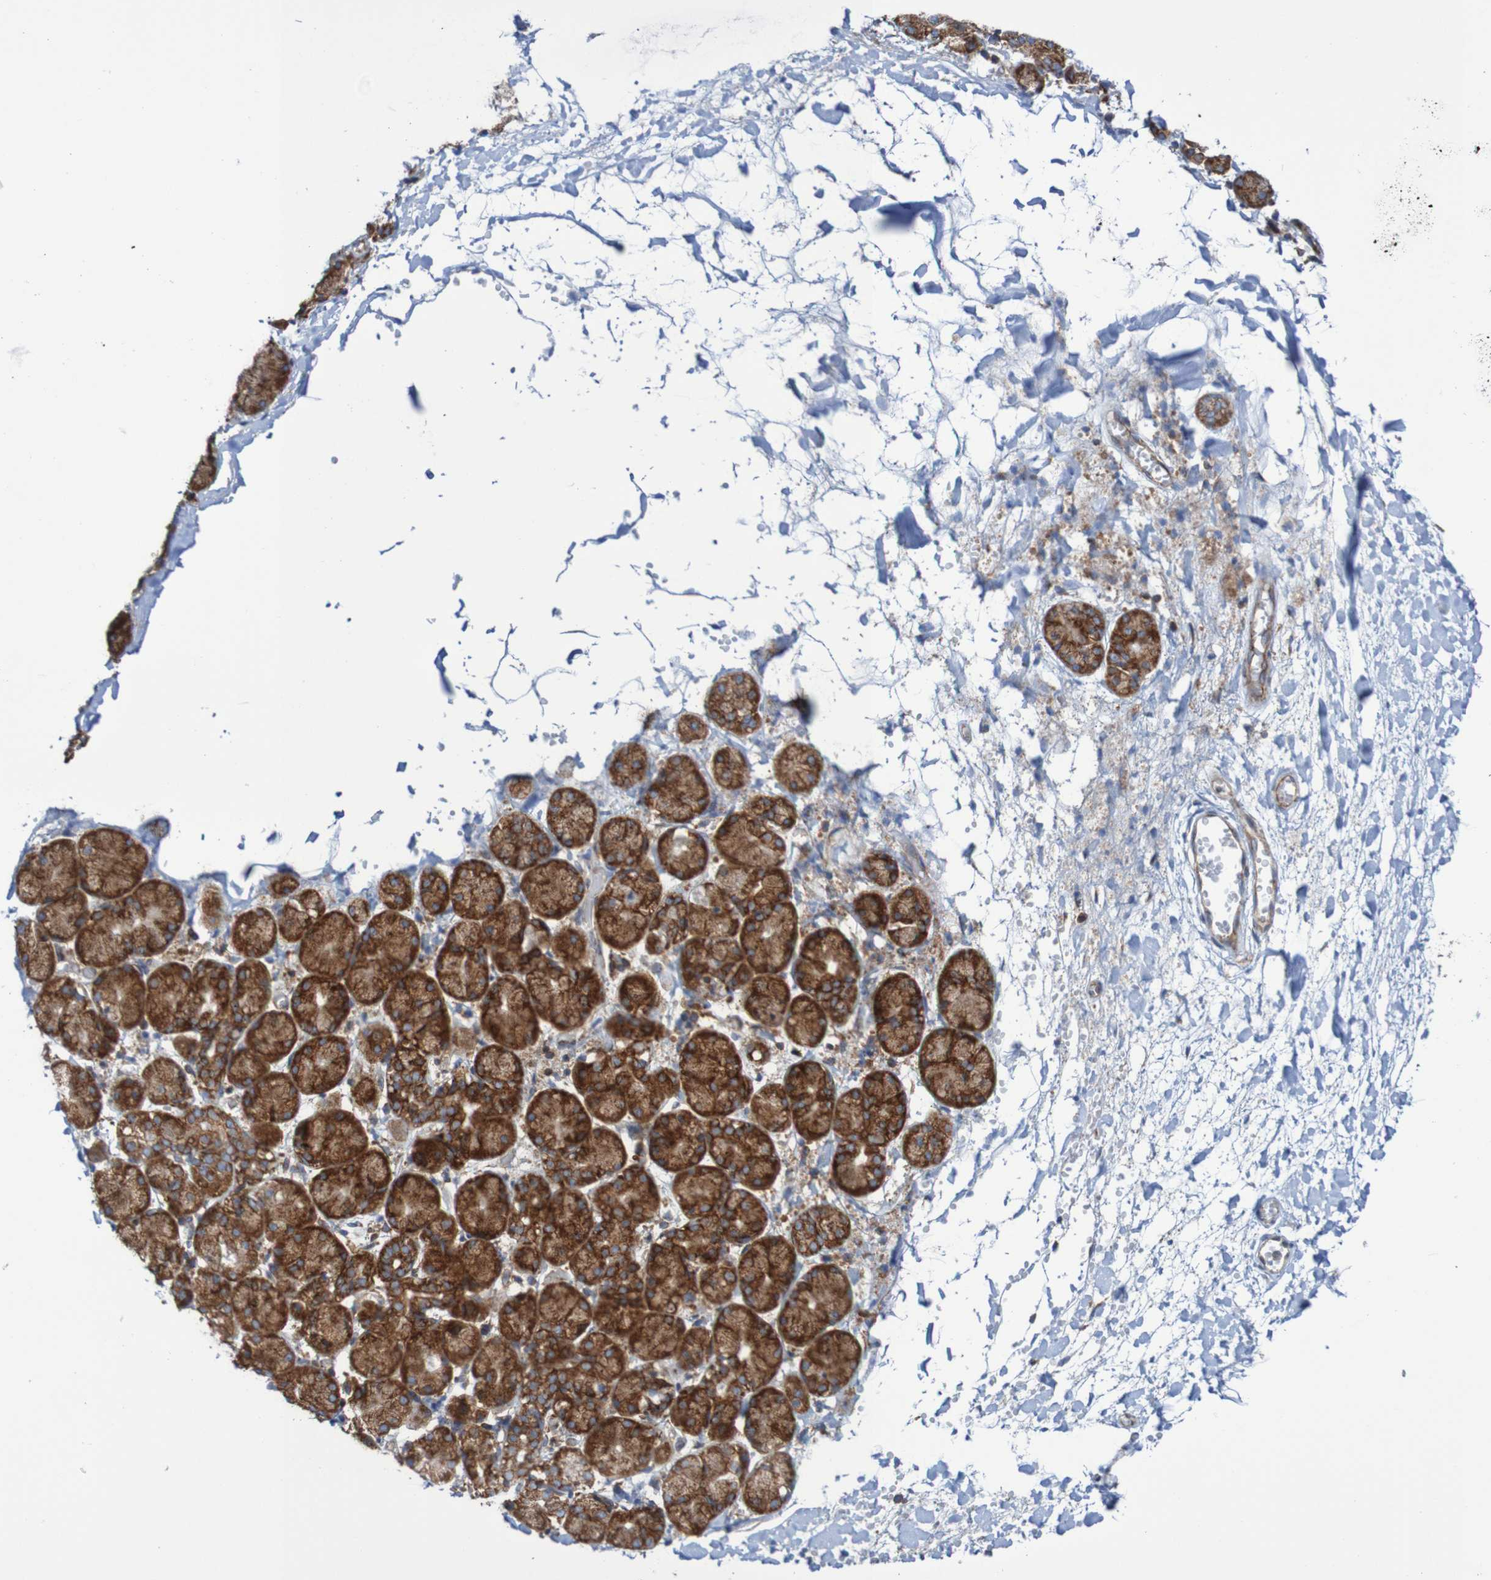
{"staining": {"intensity": "strong", "quantity": ">75%", "location": "cytoplasmic/membranous"}, "tissue": "salivary gland", "cell_type": "Glandular cells", "image_type": "normal", "snomed": [{"axis": "morphology", "description": "Normal tissue, NOS"}, {"axis": "topography", "description": "Salivary gland"}], "caption": "Salivary gland stained with immunohistochemistry shows strong cytoplasmic/membranous expression in about >75% of glandular cells. (DAB (3,3'-diaminobenzidine) IHC, brown staining for protein, blue staining for nuclei).", "gene": "FXR2", "patient": {"sex": "female", "age": 24}}